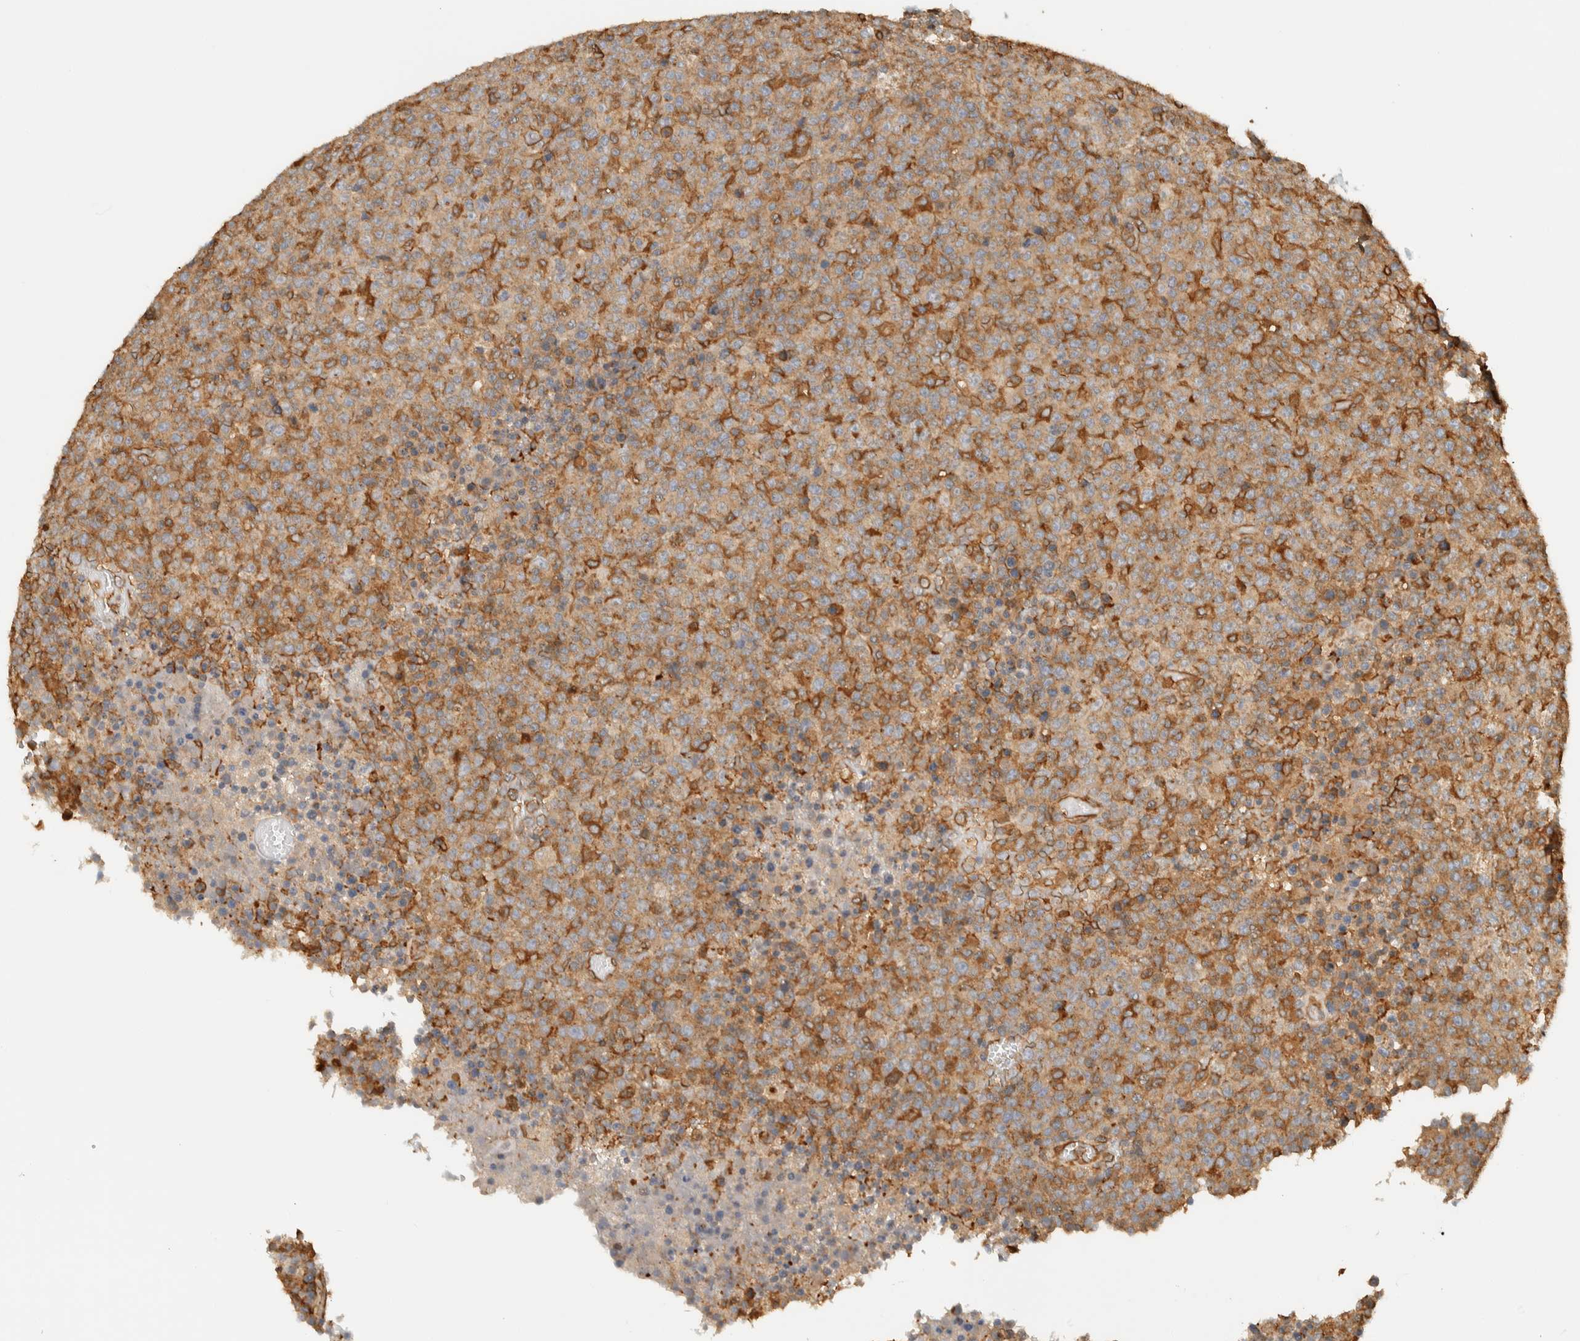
{"staining": {"intensity": "weak", "quantity": ">75%", "location": "cytoplasmic/membranous"}, "tissue": "lymphoma", "cell_type": "Tumor cells", "image_type": "cancer", "snomed": [{"axis": "morphology", "description": "Malignant lymphoma, non-Hodgkin's type, High grade"}, {"axis": "topography", "description": "Lymph node"}], "caption": "Protein staining by immunohistochemistry displays weak cytoplasmic/membranous expression in approximately >75% of tumor cells in lymphoma.", "gene": "TMEM192", "patient": {"sex": "male", "age": 13}}